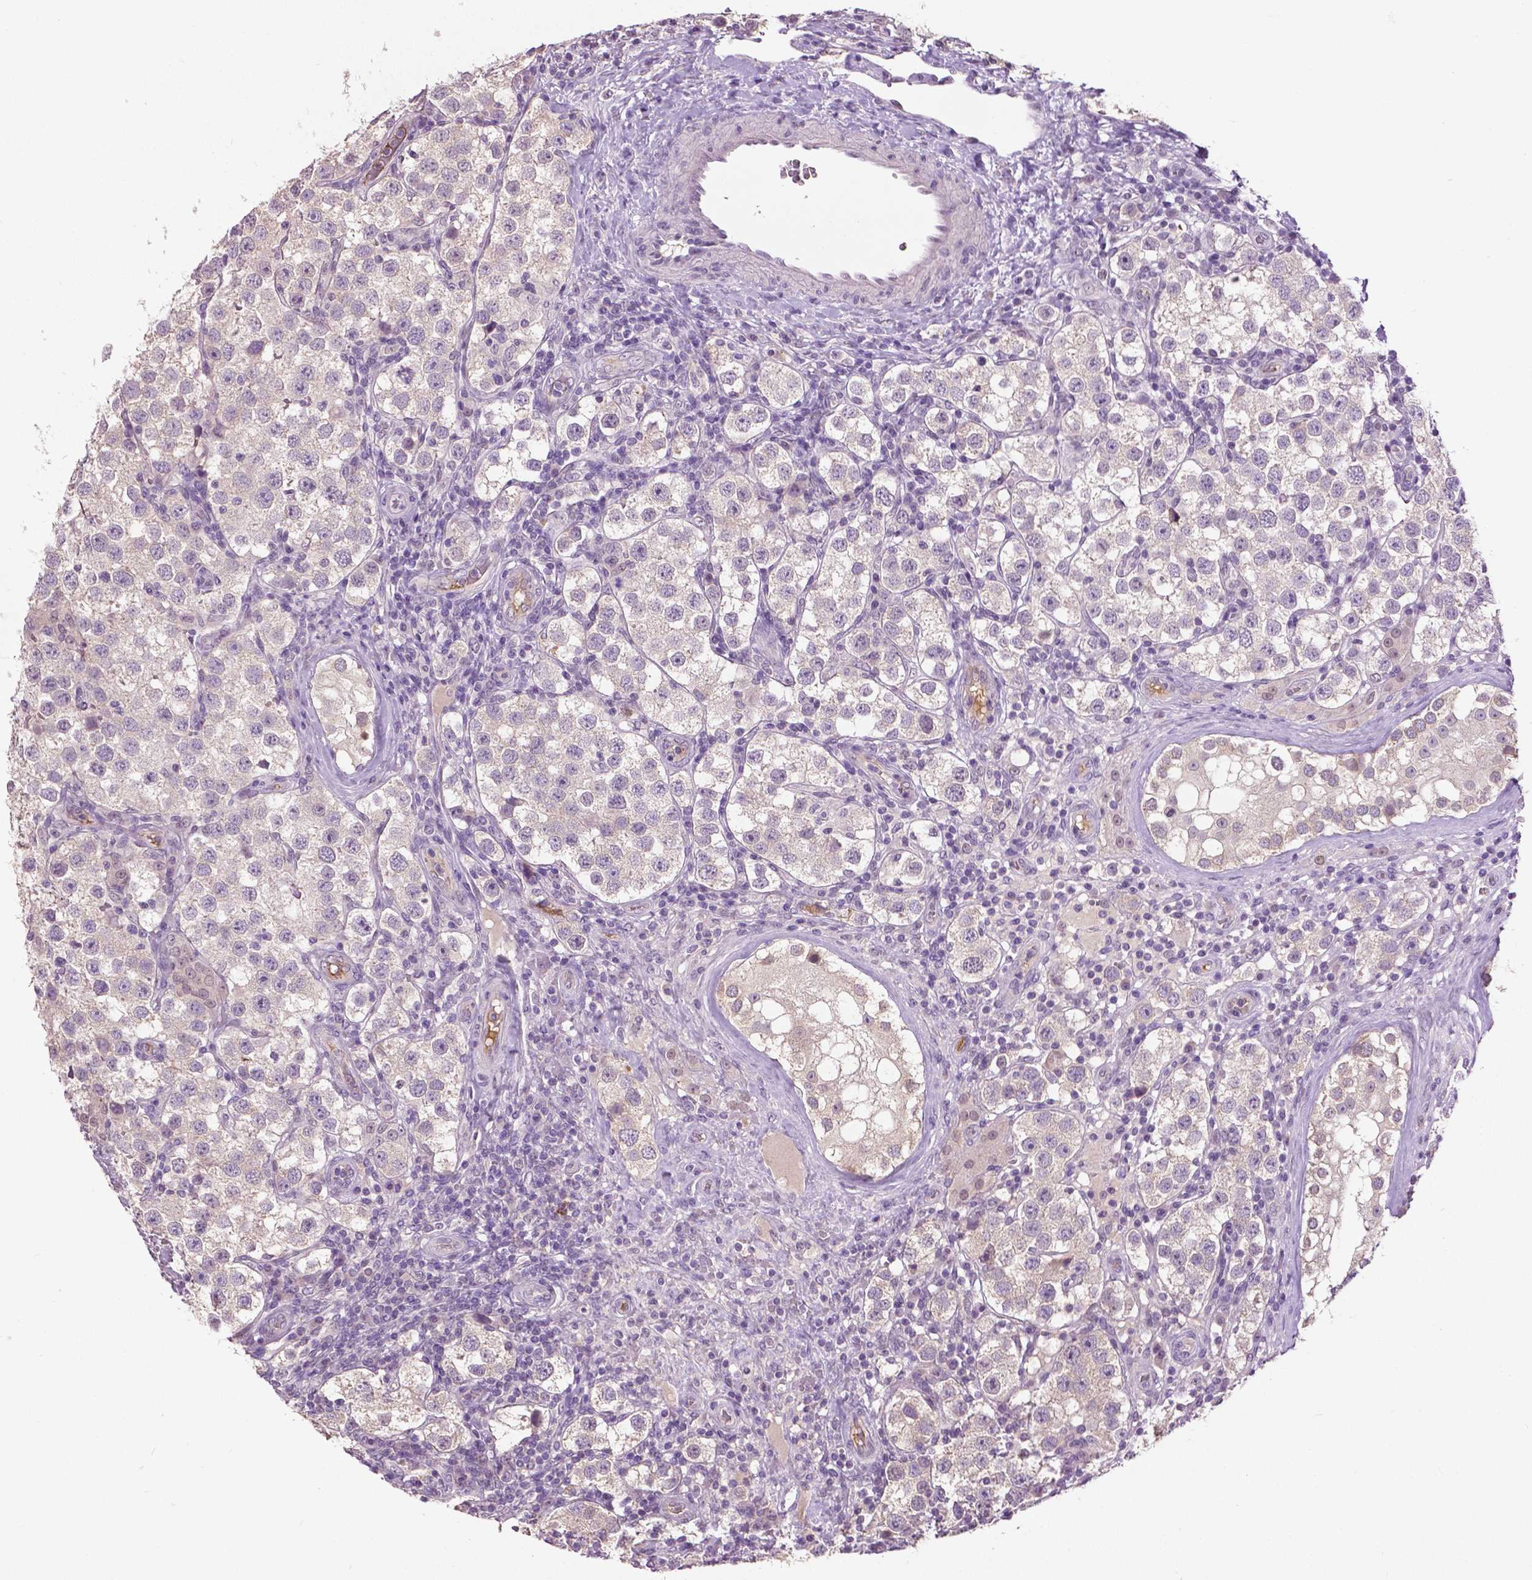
{"staining": {"intensity": "negative", "quantity": "none", "location": "none"}, "tissue": "testis cancer", "cell_type": "Tumor cells", "image_type": "cancer", "snomed": [{"axis": "morphology", "description": "Seminoma, NOS"}, {"axis": "topography", "description": "Testis"}], "caption": "IHC of human testis cancer exhibits no staining in tumor cells.", "gene": "PTPN5", "patient": {"sex": "male", "age": 37}}